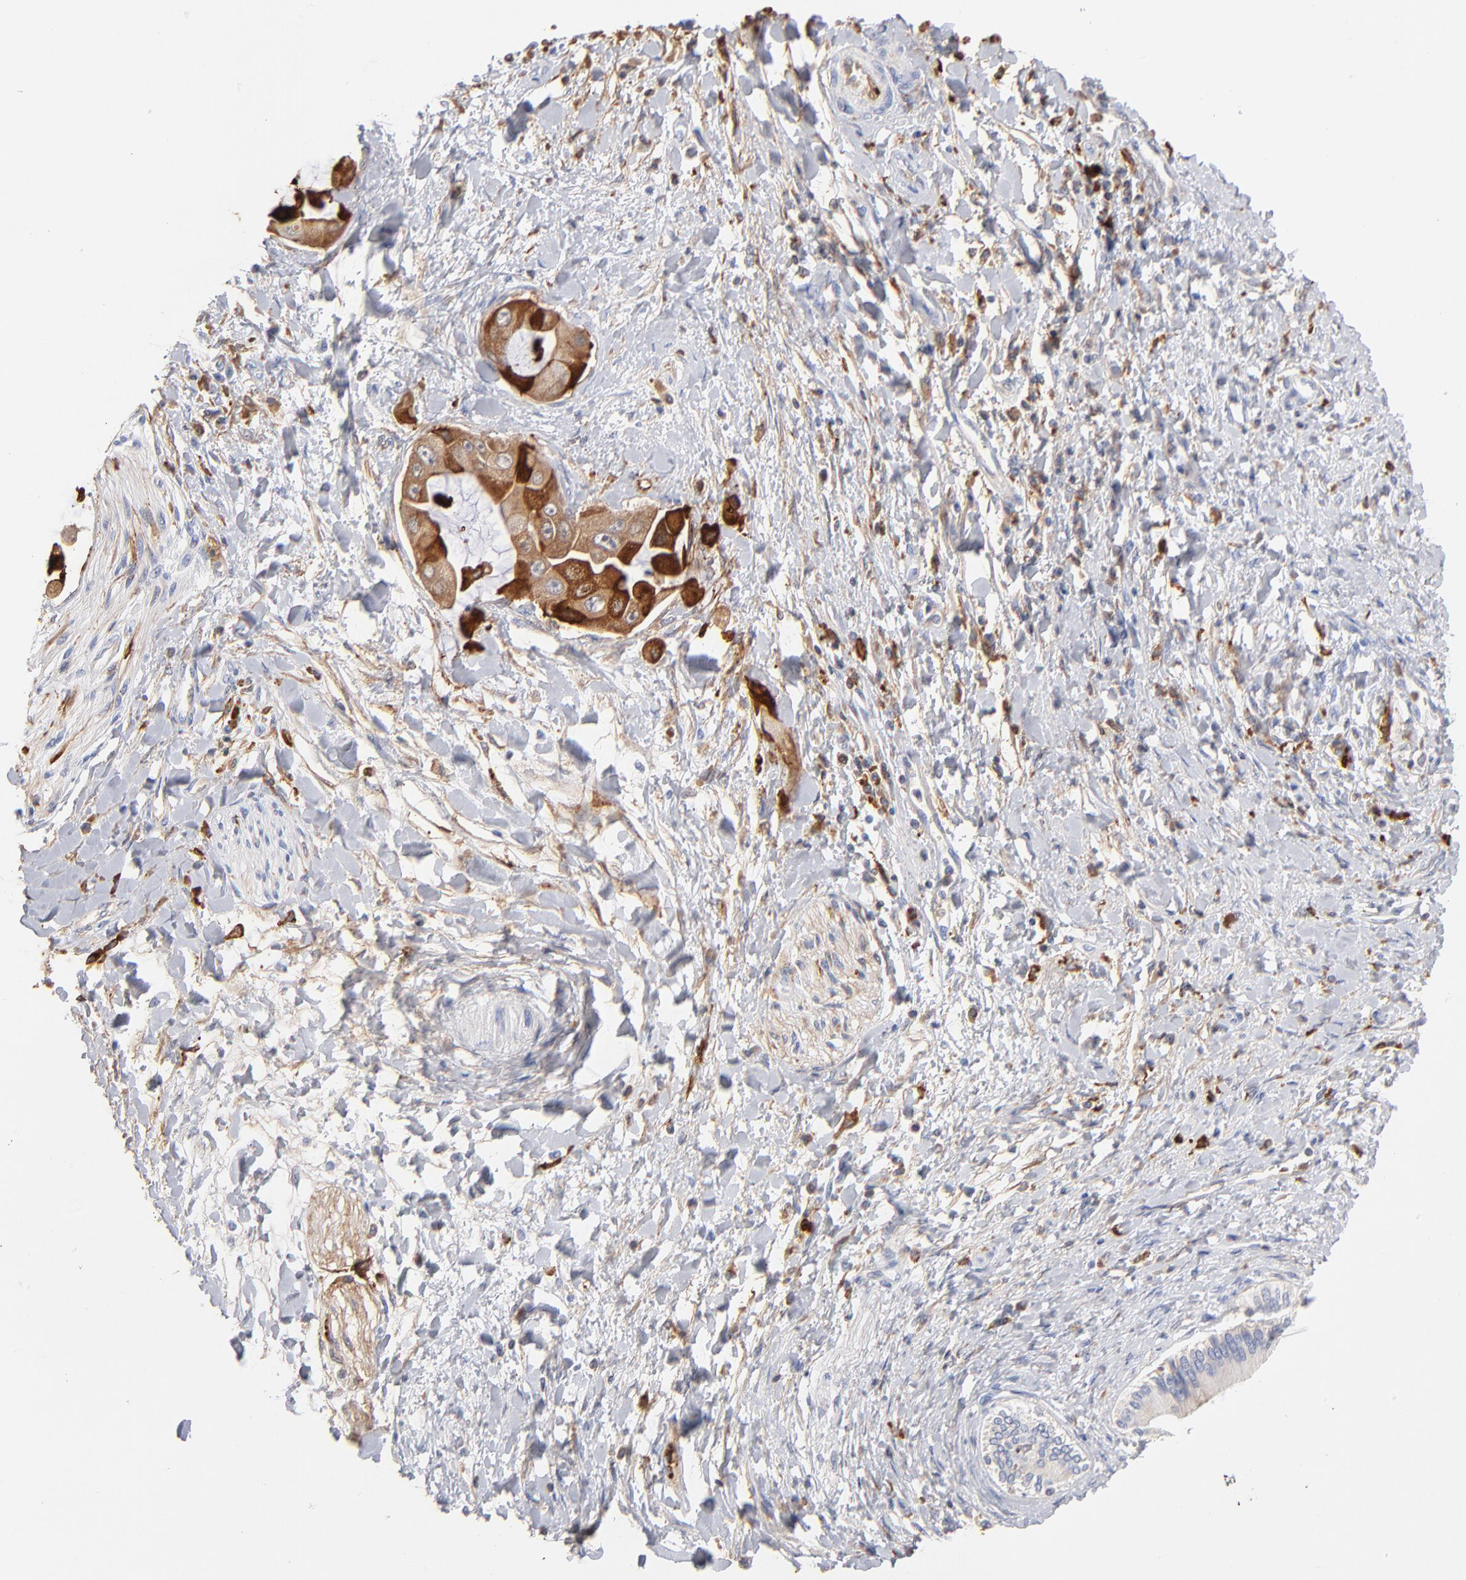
{"staining": {"intensity": "moderate", "quantity": "<25%", "location": "cytoplasmic/membranous"}, "tissue": "adipose tissue", "cell_type": "Adipocytes", "image_type": "normal", "snomed": [{"axis": "morphology", "description": "Normal tissue, NOS"}, {"axis": "morphology", "description": "Cholangiocarcinoma"}, {"axis": "topography", "description": "Liver"}, {"axis": "topography", "description": "Peripheral nerve tissue"}], "caption": "Immunohistochemical staining of normal adipose tissue exhibits <25% levels of moderate cytoplasmic/membranous protein positivity in approximately <25% of adipocytes.", "gene": "APOH", "patient": {"sex": "male", "age": 50}}